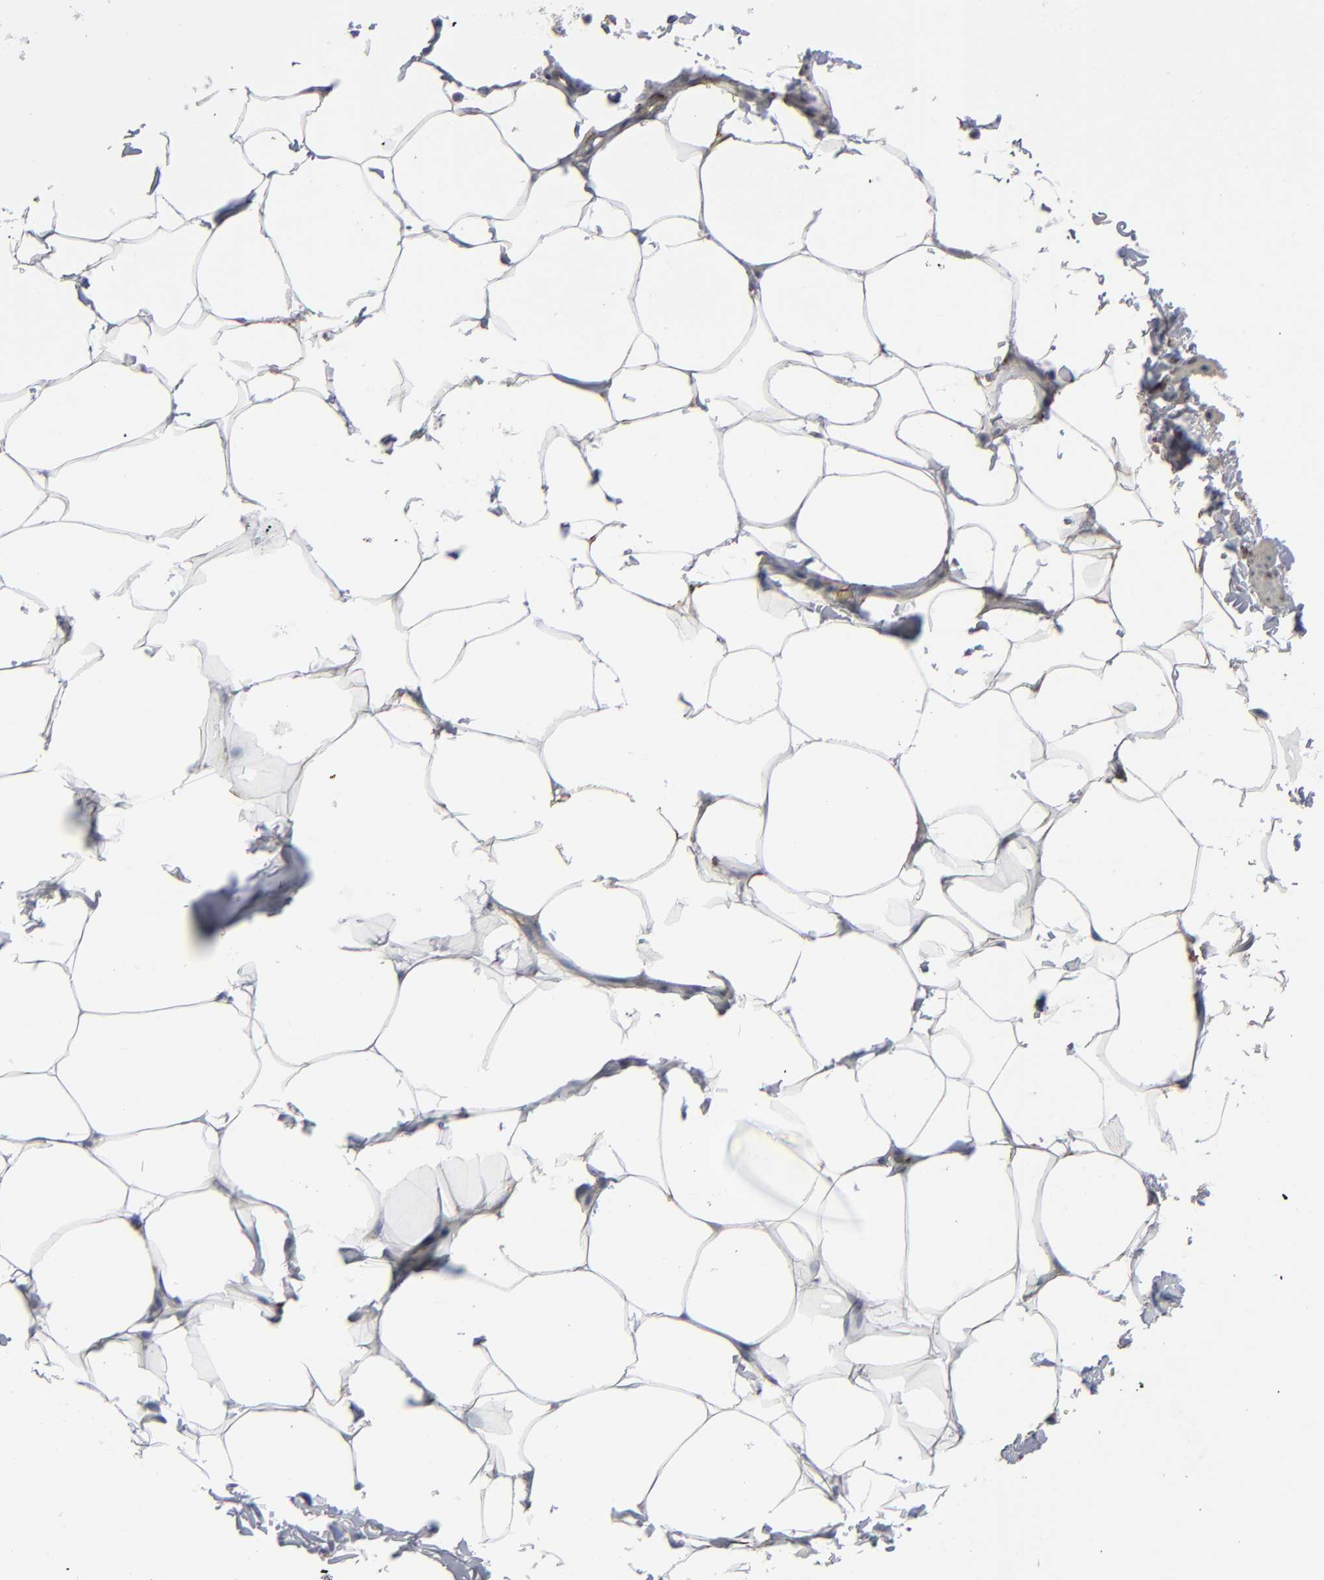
{"staining": {"intensity": "moderate", "quantity": "25%-75%", "location": "cytoplasmic/membranous"}, "tissue": "adipose tissue", "cell_type": "Adipocytes", "image_type": "normal", "snomed": [{"axis": "morphology", "description": "Normal tissue, NOS"}, {"axis": "topography", "description": "Vascular tissue"}], "caption": "Benign adipose tissue exhibits moderate cytoplasmic/membranous staining in about 25%-75% of adipocytes (DAB (3,3'-diaminobenzidine) IHC with brightfield microscopy, high magnification)..", "gene": "SPARC", "patient": {"sex": "male", "age": 41}}